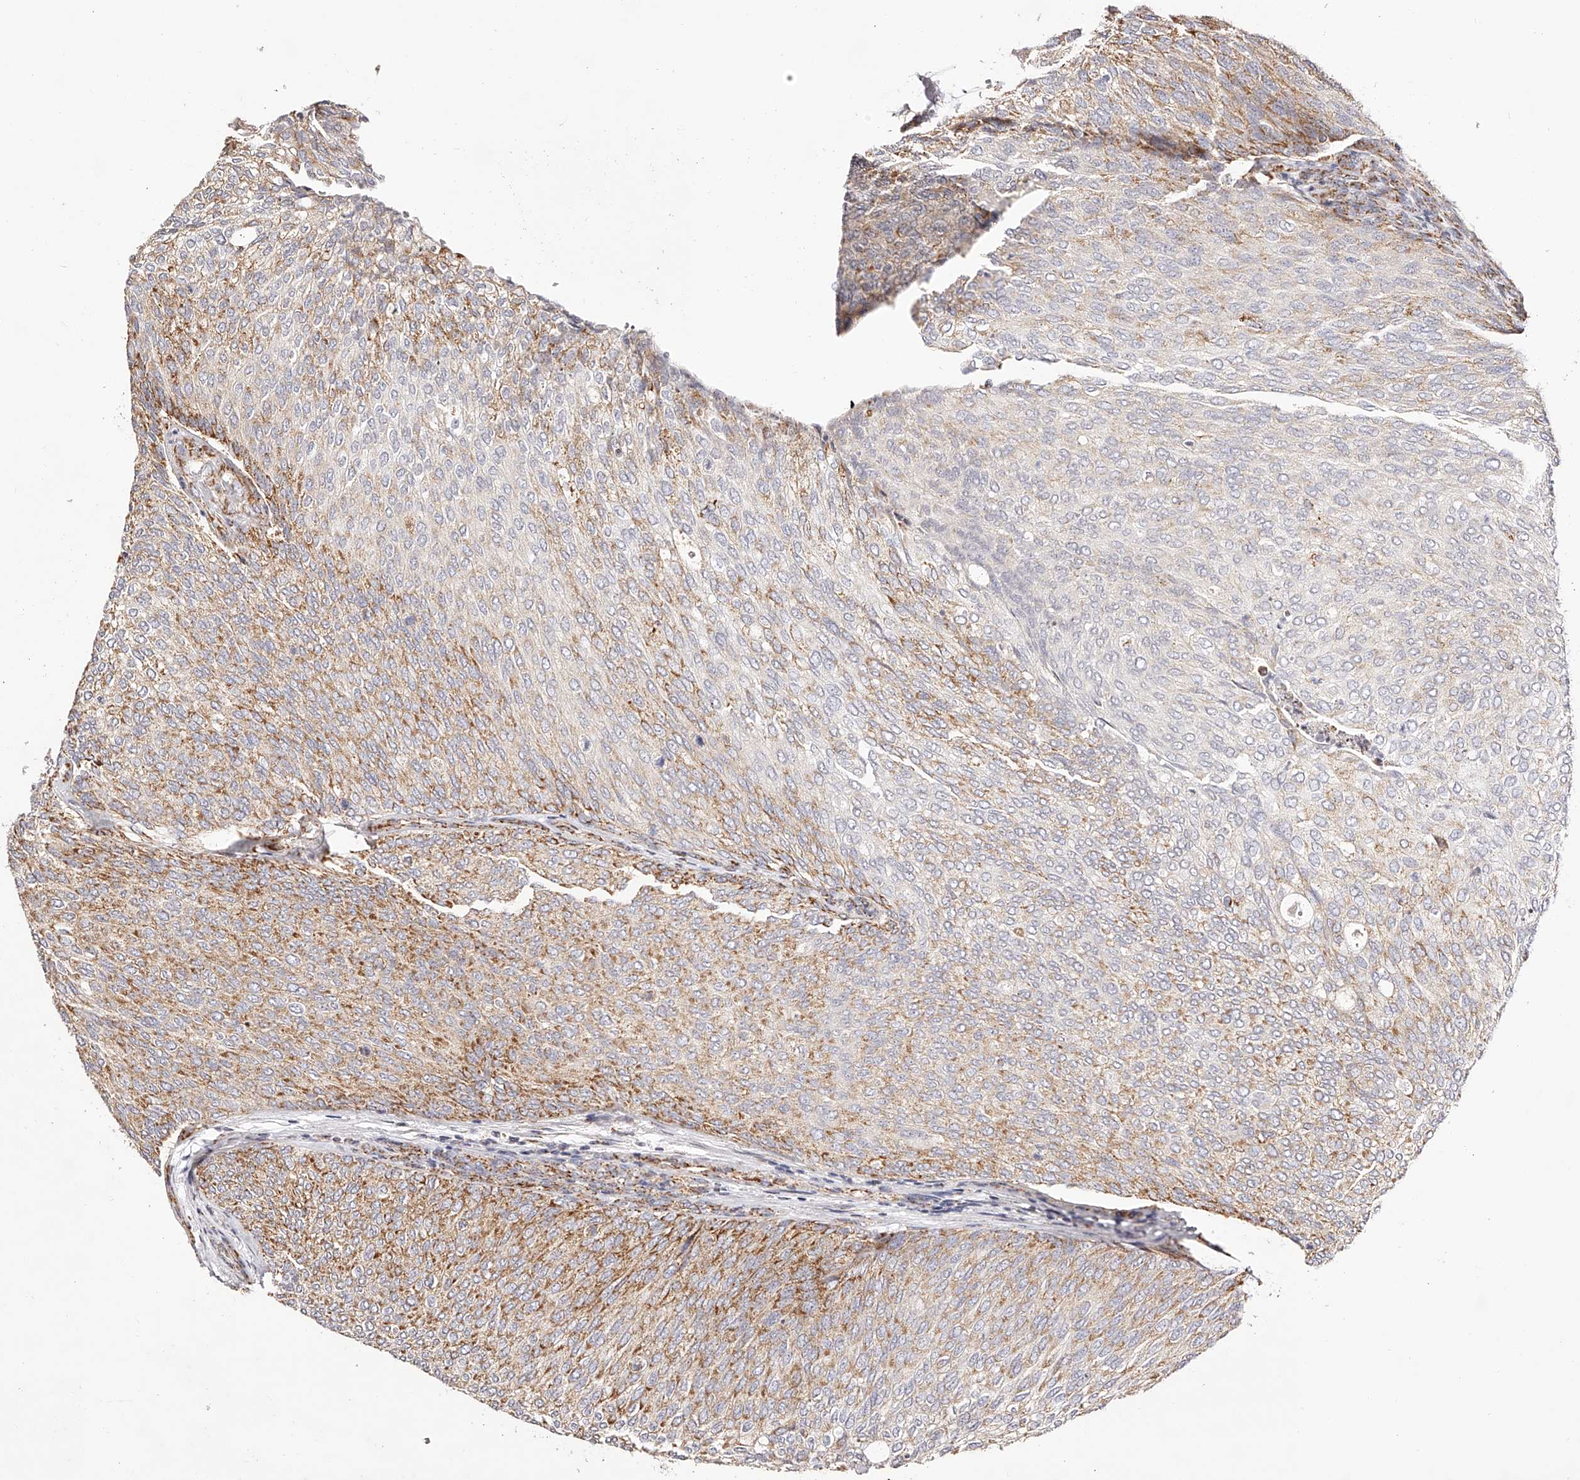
{"staining": {"intensity": "moderate", "quantity": "25%-75%", "location": "cytoplasmic/membranous"}, "tissue": "urothelial cancer", "cell_type": "Tumor cells", "image_type": "cancer", "snomed": [{"axis": "morphology", "description": "Urothelial carcinoma, Low grade"}, {"axis": "topography", "description": "Urinary bladder"}], "caption": "A medium amount of moderate cytoplasmic/membranous positivity is seen in approximately 25%-75% of tumor cells in urothelial cancer tissue. The protein of interest is stained brown, and the nuclei are stained in blue (DAB (3,3'-diaminobenzidine) IHC with brightfield microscopy, high magnification).", "gene": "NDUFV3", "patient": {"sex": "female", "age": 79}}